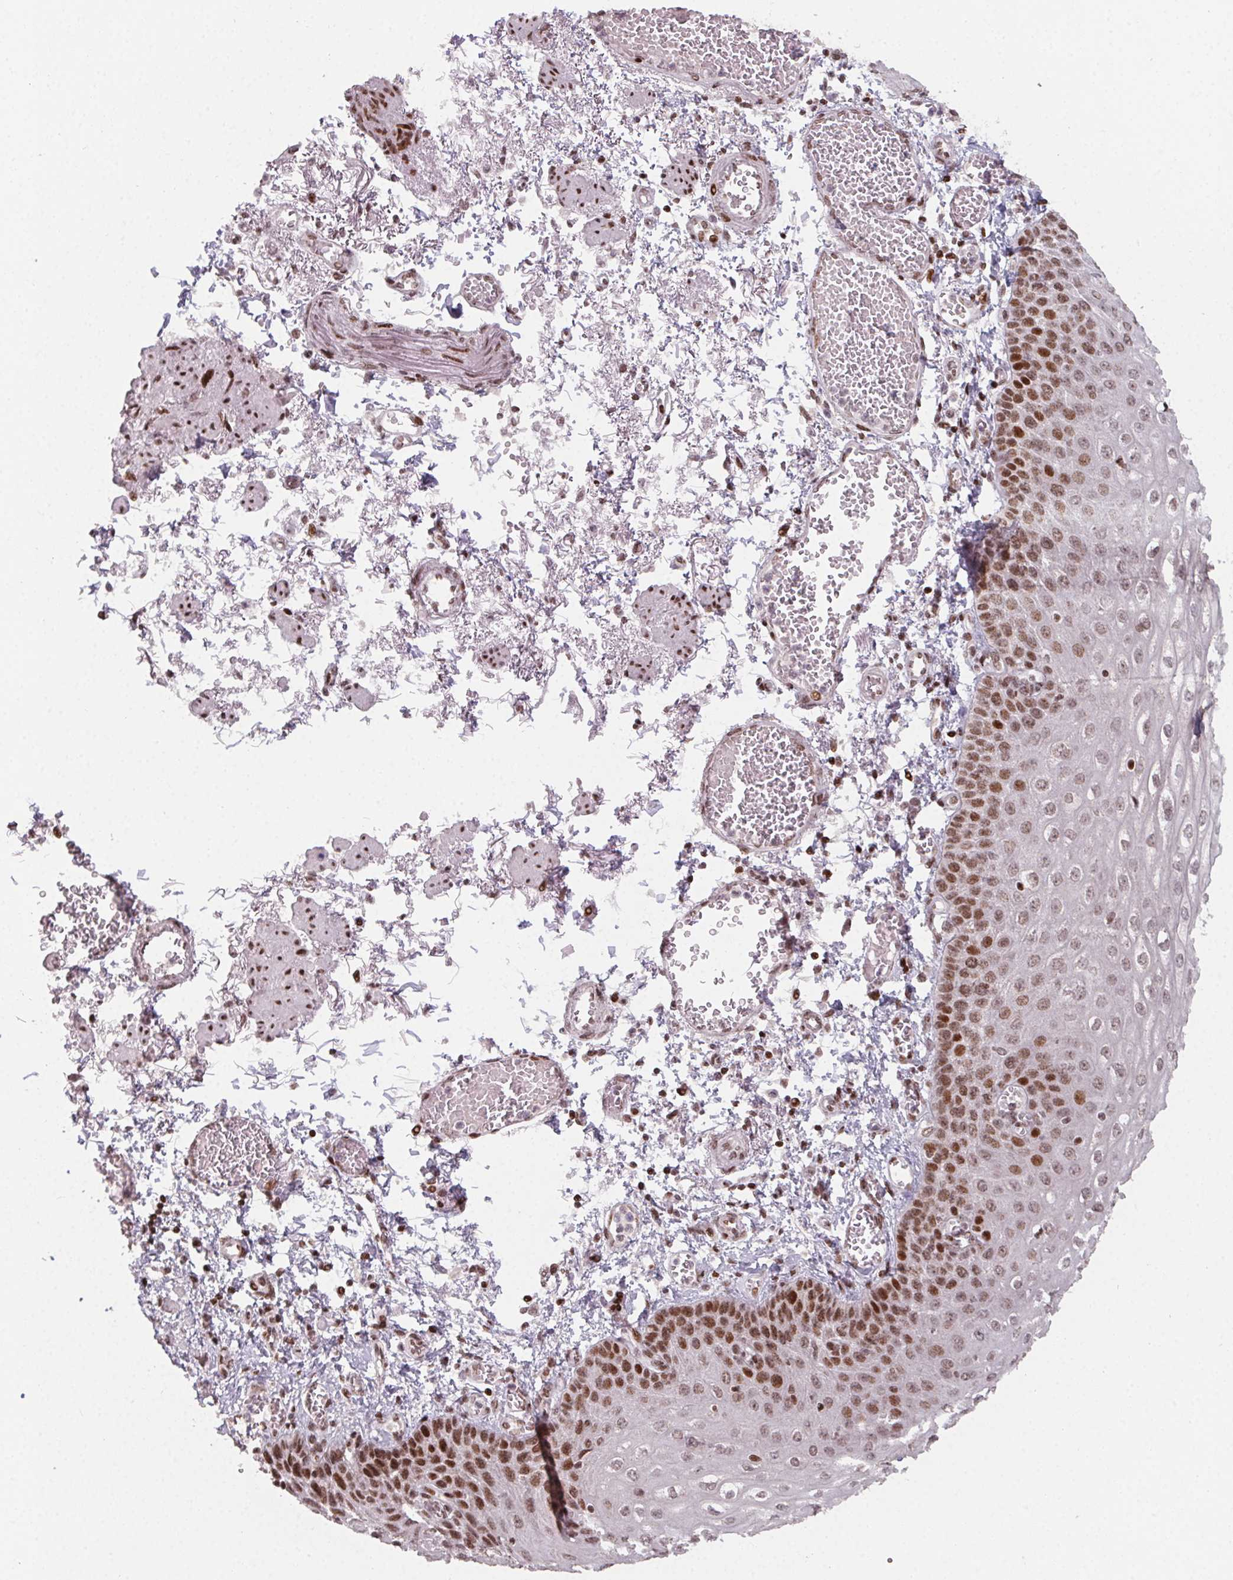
{"staining": {"intensity": "strong", "quantity": "25%-75%", "location": "nuclear"}, "tissue": "esophagus", "cell_type": "Squamous epithelial cells", "image_type": "normal", "snomed": [{"axis": "morphology", "description": "Normal tissue, NOS"}, {"axis": "morphology", "description": "Adenocarcinoma, NOS"}, {"axis": "topography", "description": "Esophagus"}], "caption": "Brown immunohistochemical staining in normal human esophagus reveals strong nuclear expression in approximately 25%-75% of squamous epithelial cells.", "gene": "KMT2A", "patient": {"sex": "male", "age": 81}}